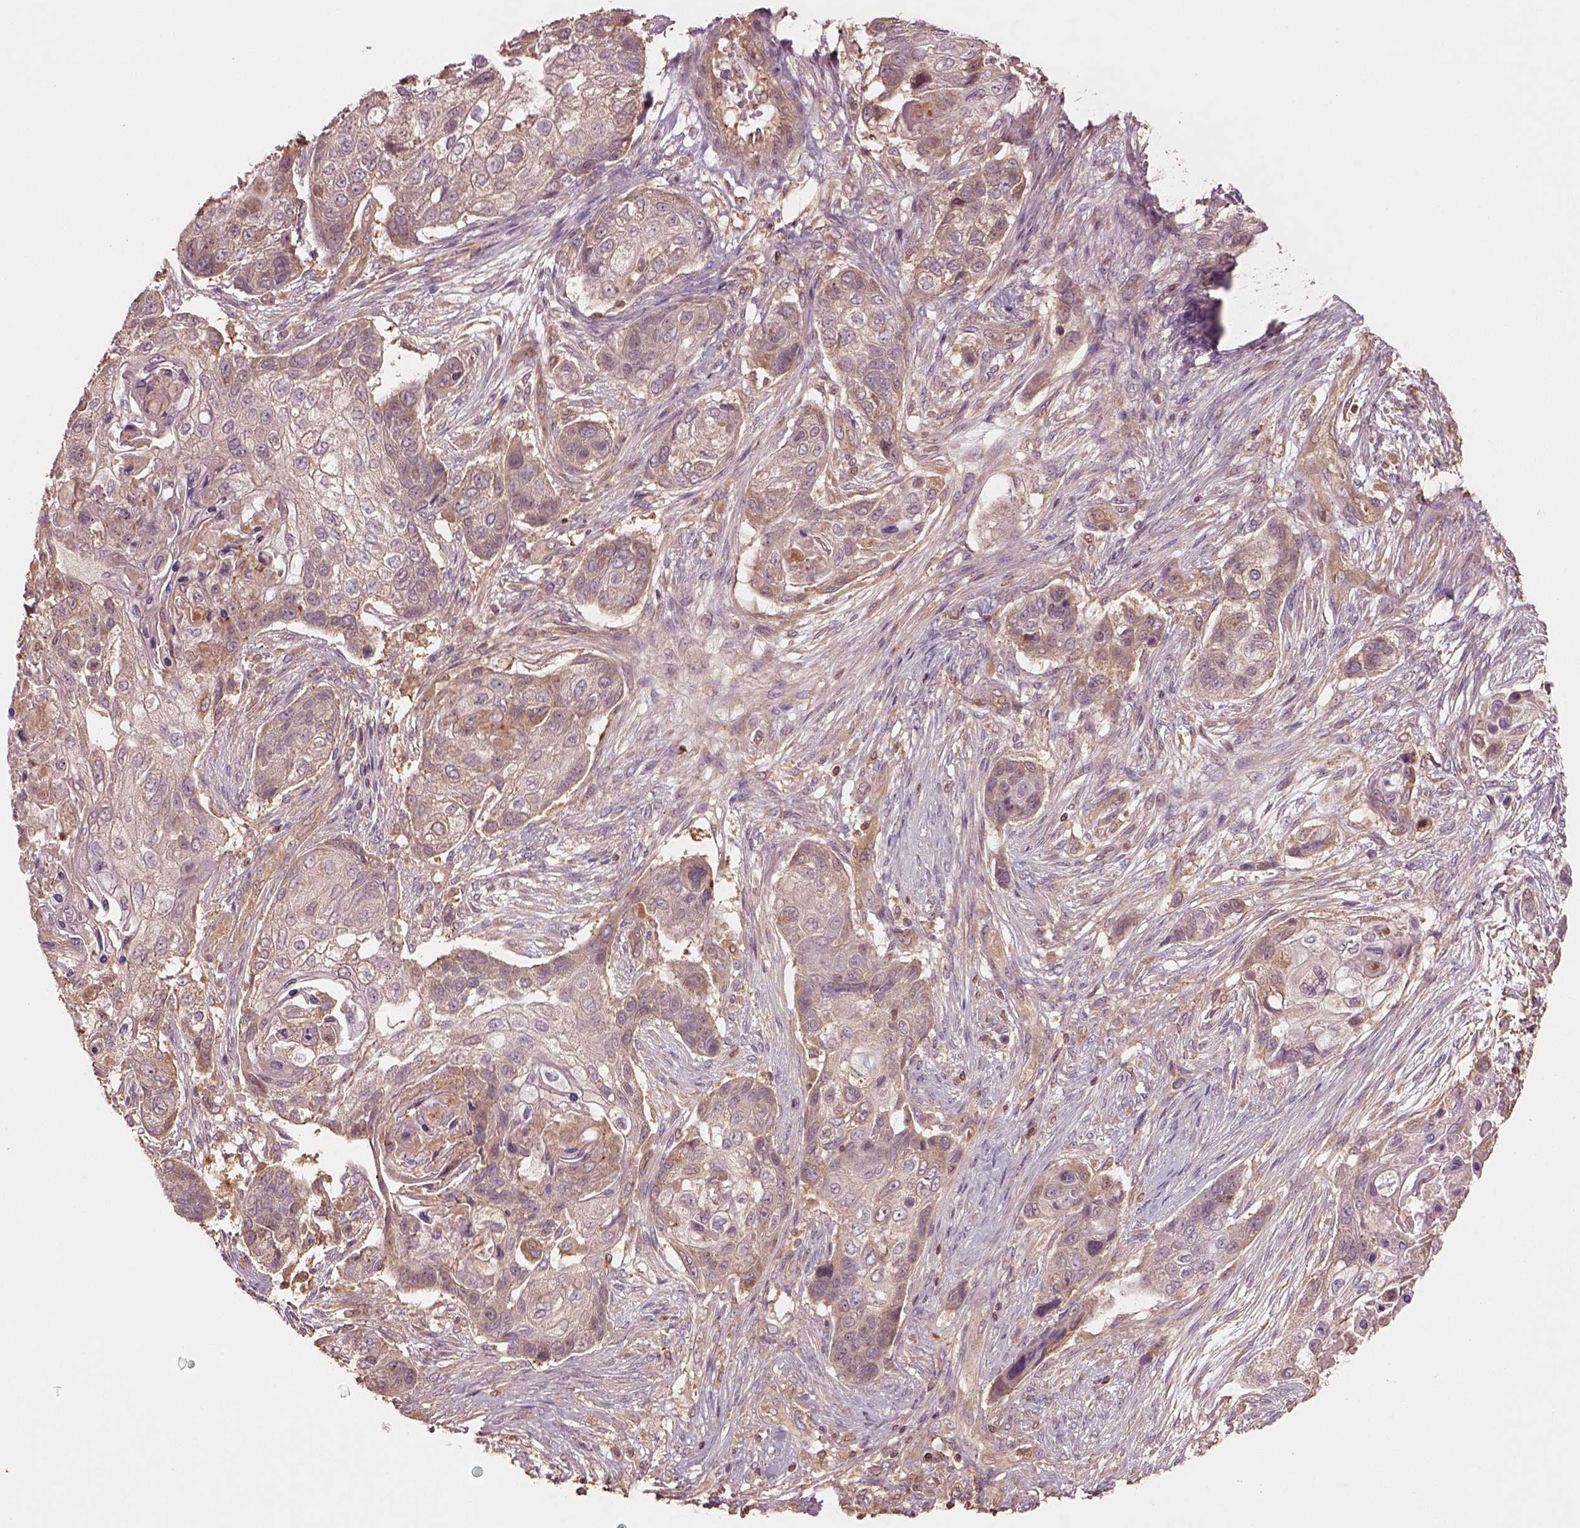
{"staining": {"intensity": "weak", "quantity": "<25%", "location": "cytoplasmic/membranous"}, "tissue": "lung cancer", "cell_type": "Tumor cells", "image_type": "cancer", "snomed": [{"axis": "morphology", "description": "Squamous cell carcinoma, NOS"}, {"axis": "topography", "description": "Lung"}], "caption": "Immunohistochemical staining of human squamous cell carcinoma (lung) exhibits no significant staining in tumor cells.", "gene": "TRADD", "patient": {"sex": "male", "age": 69}}